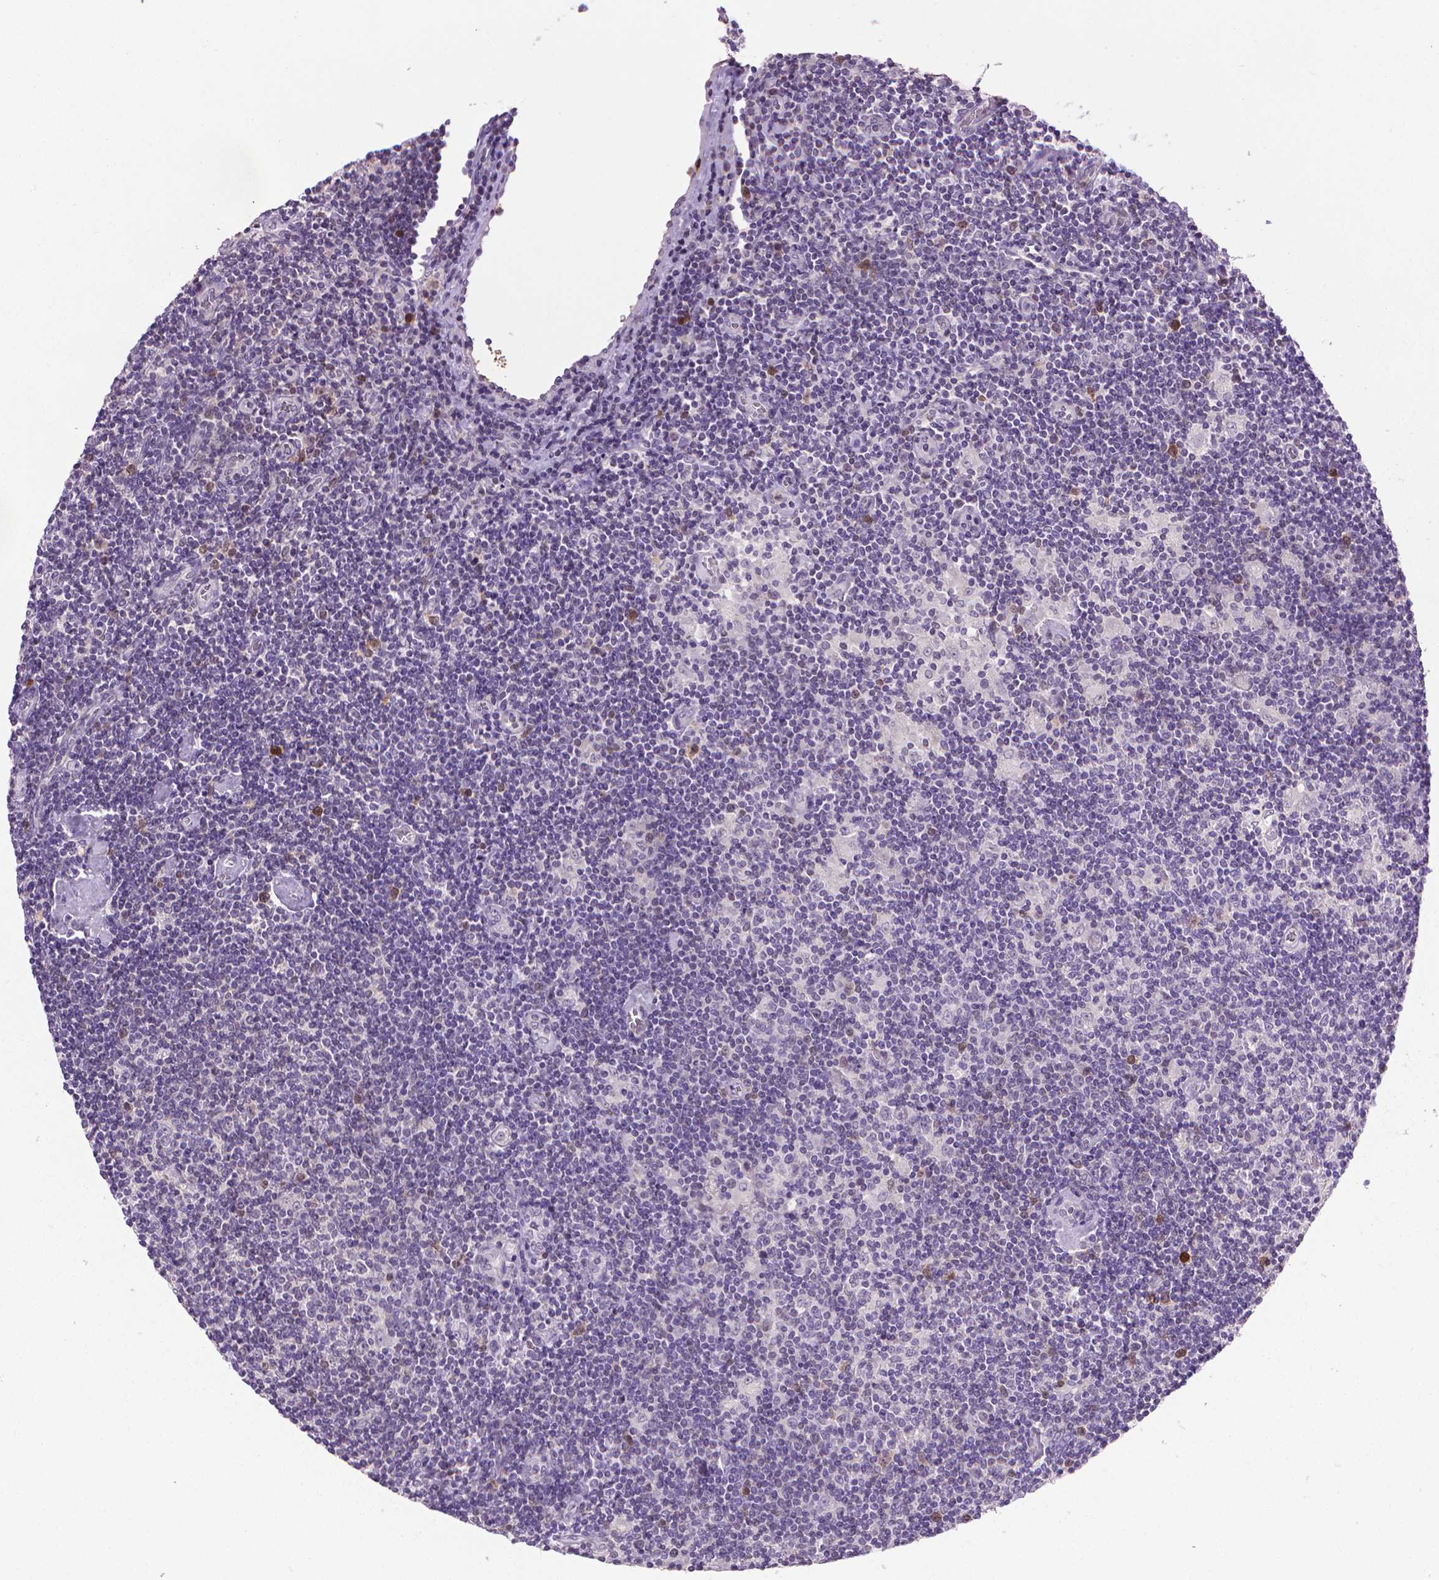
{"staining": {"intensity": "negative", "quantity": "none", "location": "none"}, "tissue": "lymphoma", "cell_type": "Tumor cells", "image_type": "cancer", "snomed": [{"axis": "morphology", "description": "Hodgkin's disease, NOS"}, {"axis": "topography", "description": "Lymph node"}], "caption": "There is no significant staining in tumor cells of lymphoma.", "gene": "CDKN2D", "patient": {"sex": "male", "age": 40}}